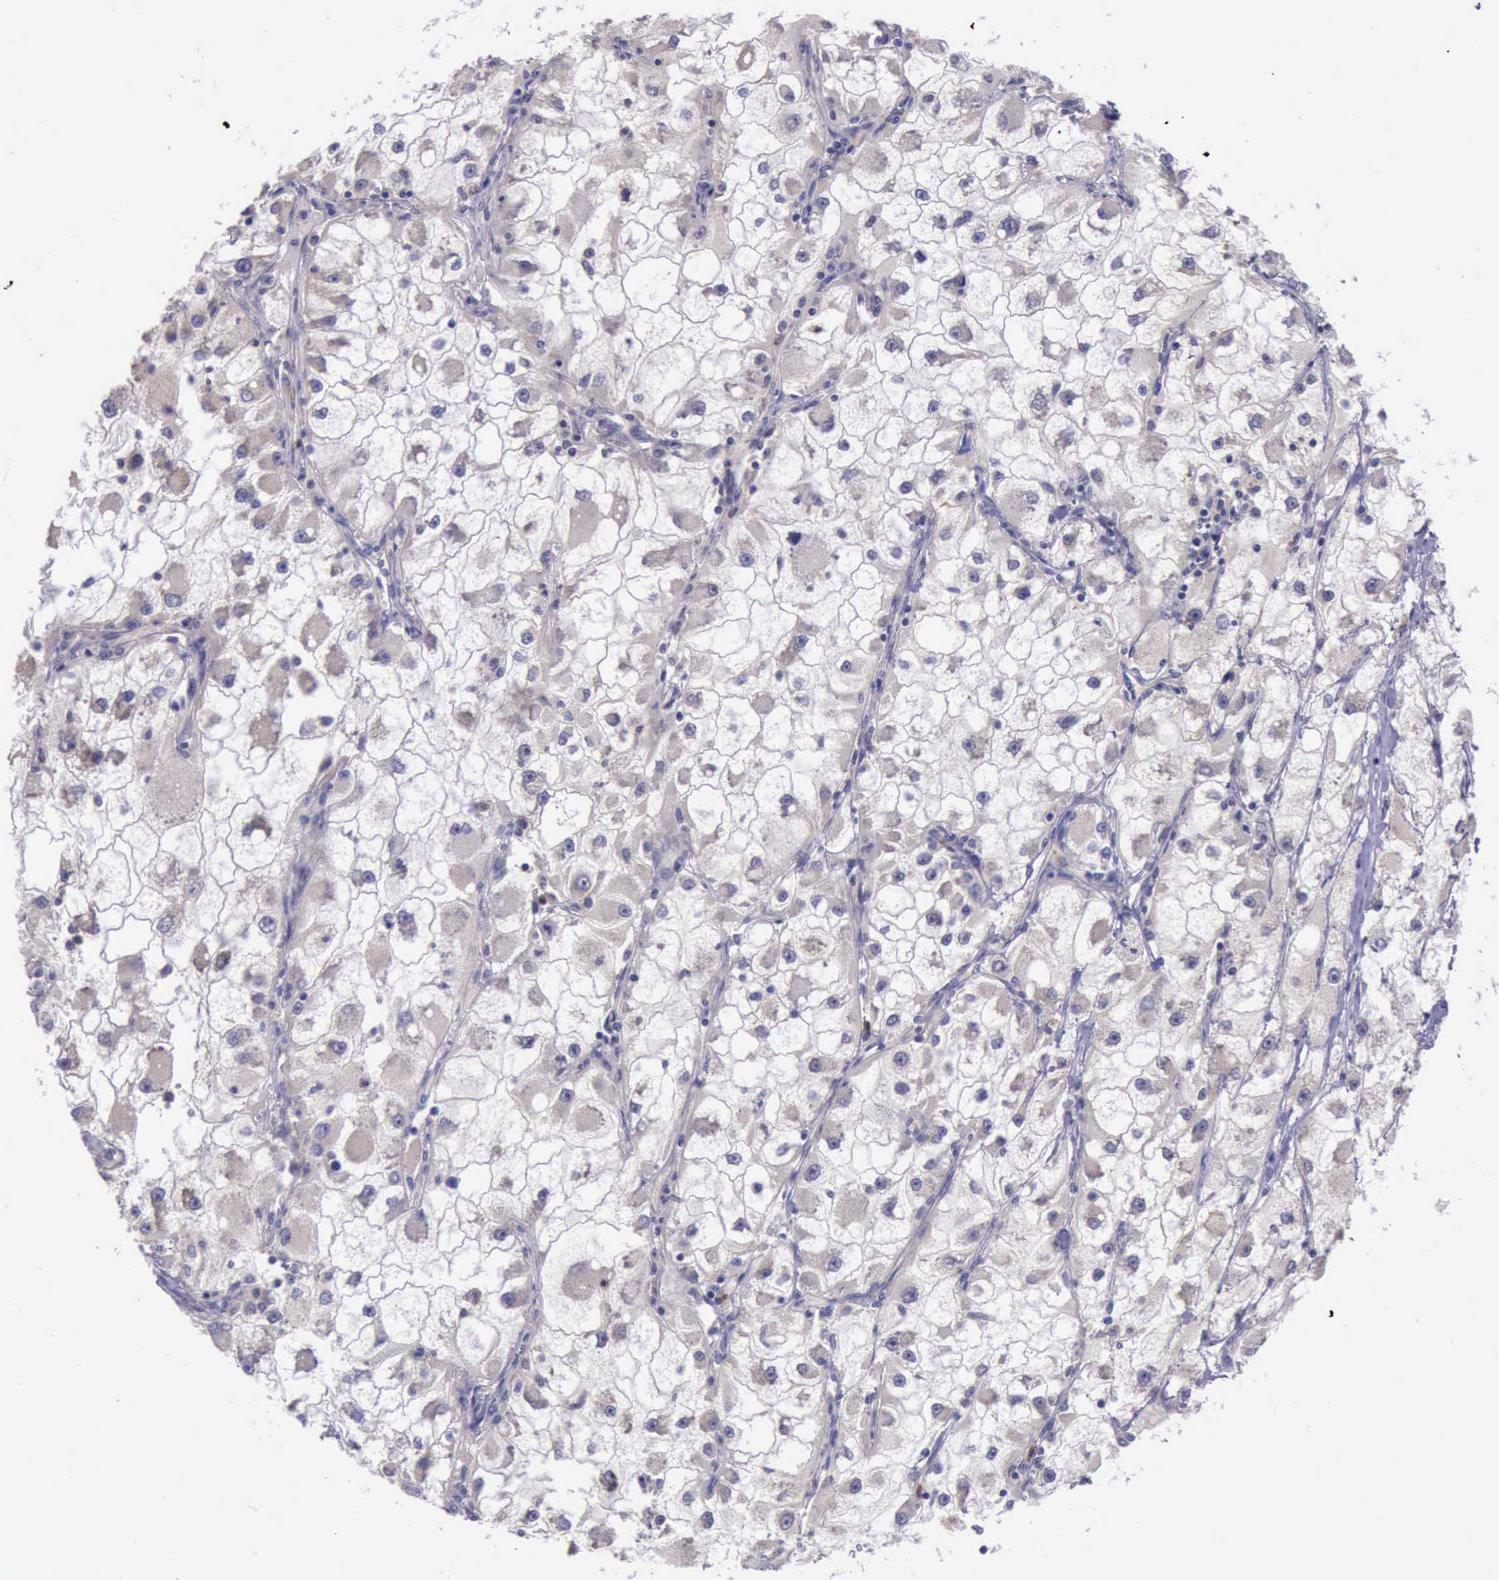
{"staining": {"intensity": "weak", "quantity": ">75%", "location": "cytoplasmic/membranous"}, "tissue": "renal cancer", "cell_type": "Tumor cells", "image_type": "cancer", "snomed": [{"axis": "morphology", "description": "Adenocarcinoma, NOS"}, {"axis": "topography", "description": "Kidney"}], "caption": "Brown immunohistochemical staining in renal adenocarcinoma demonstrates weak cytoplasmic/membranous staining in about >75% of tumor cells.", "gene": "PLEK2", "patient": {"sex": "female", "age": 73}}